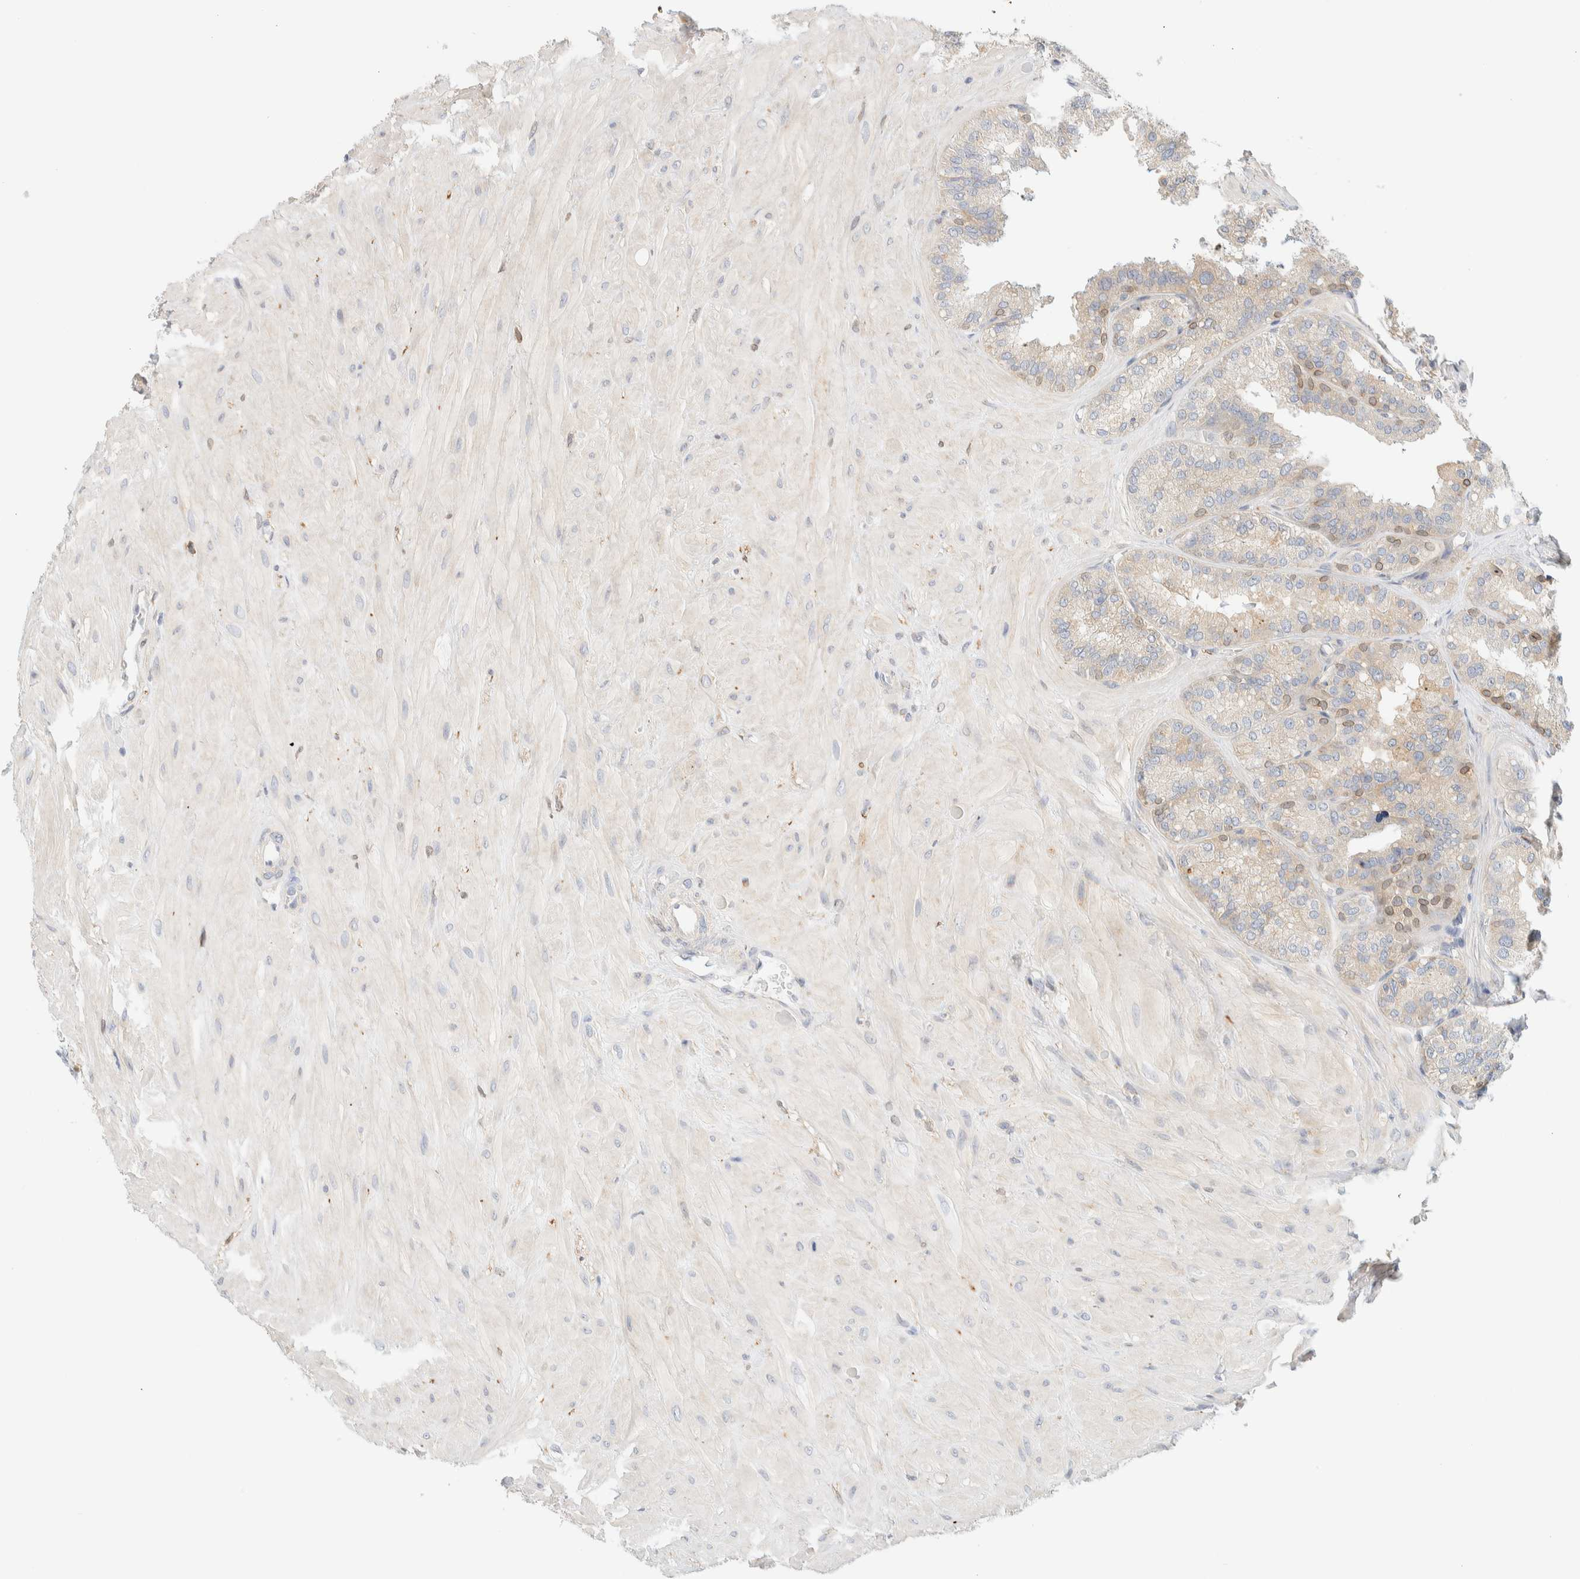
{"staining": {"intensity": "weak", "quantity": "25%-75%", "location": "cytoplasmic/membranous"}, "tissue": "seminal vesicle", "cell_type": "Glandular cells", "image_type": "normal", "snomed": [{"axis": "morphology", "description": "Normal tissue, NOS"}, {"axis": "topography", "description": "Prostate"}, {"axis": "topography", "description": "Seminal veicle"}], "caption": "Unremarkable seminal vesicle was stained to show a protein in brown. There is low levels of weak cytoplasmic/membranous staining in approximately 25%-75% of glandular cells. Nuclei are stained in blue.", "gene": "NT5C", "patient": {"sex": "male", "age": 51}}